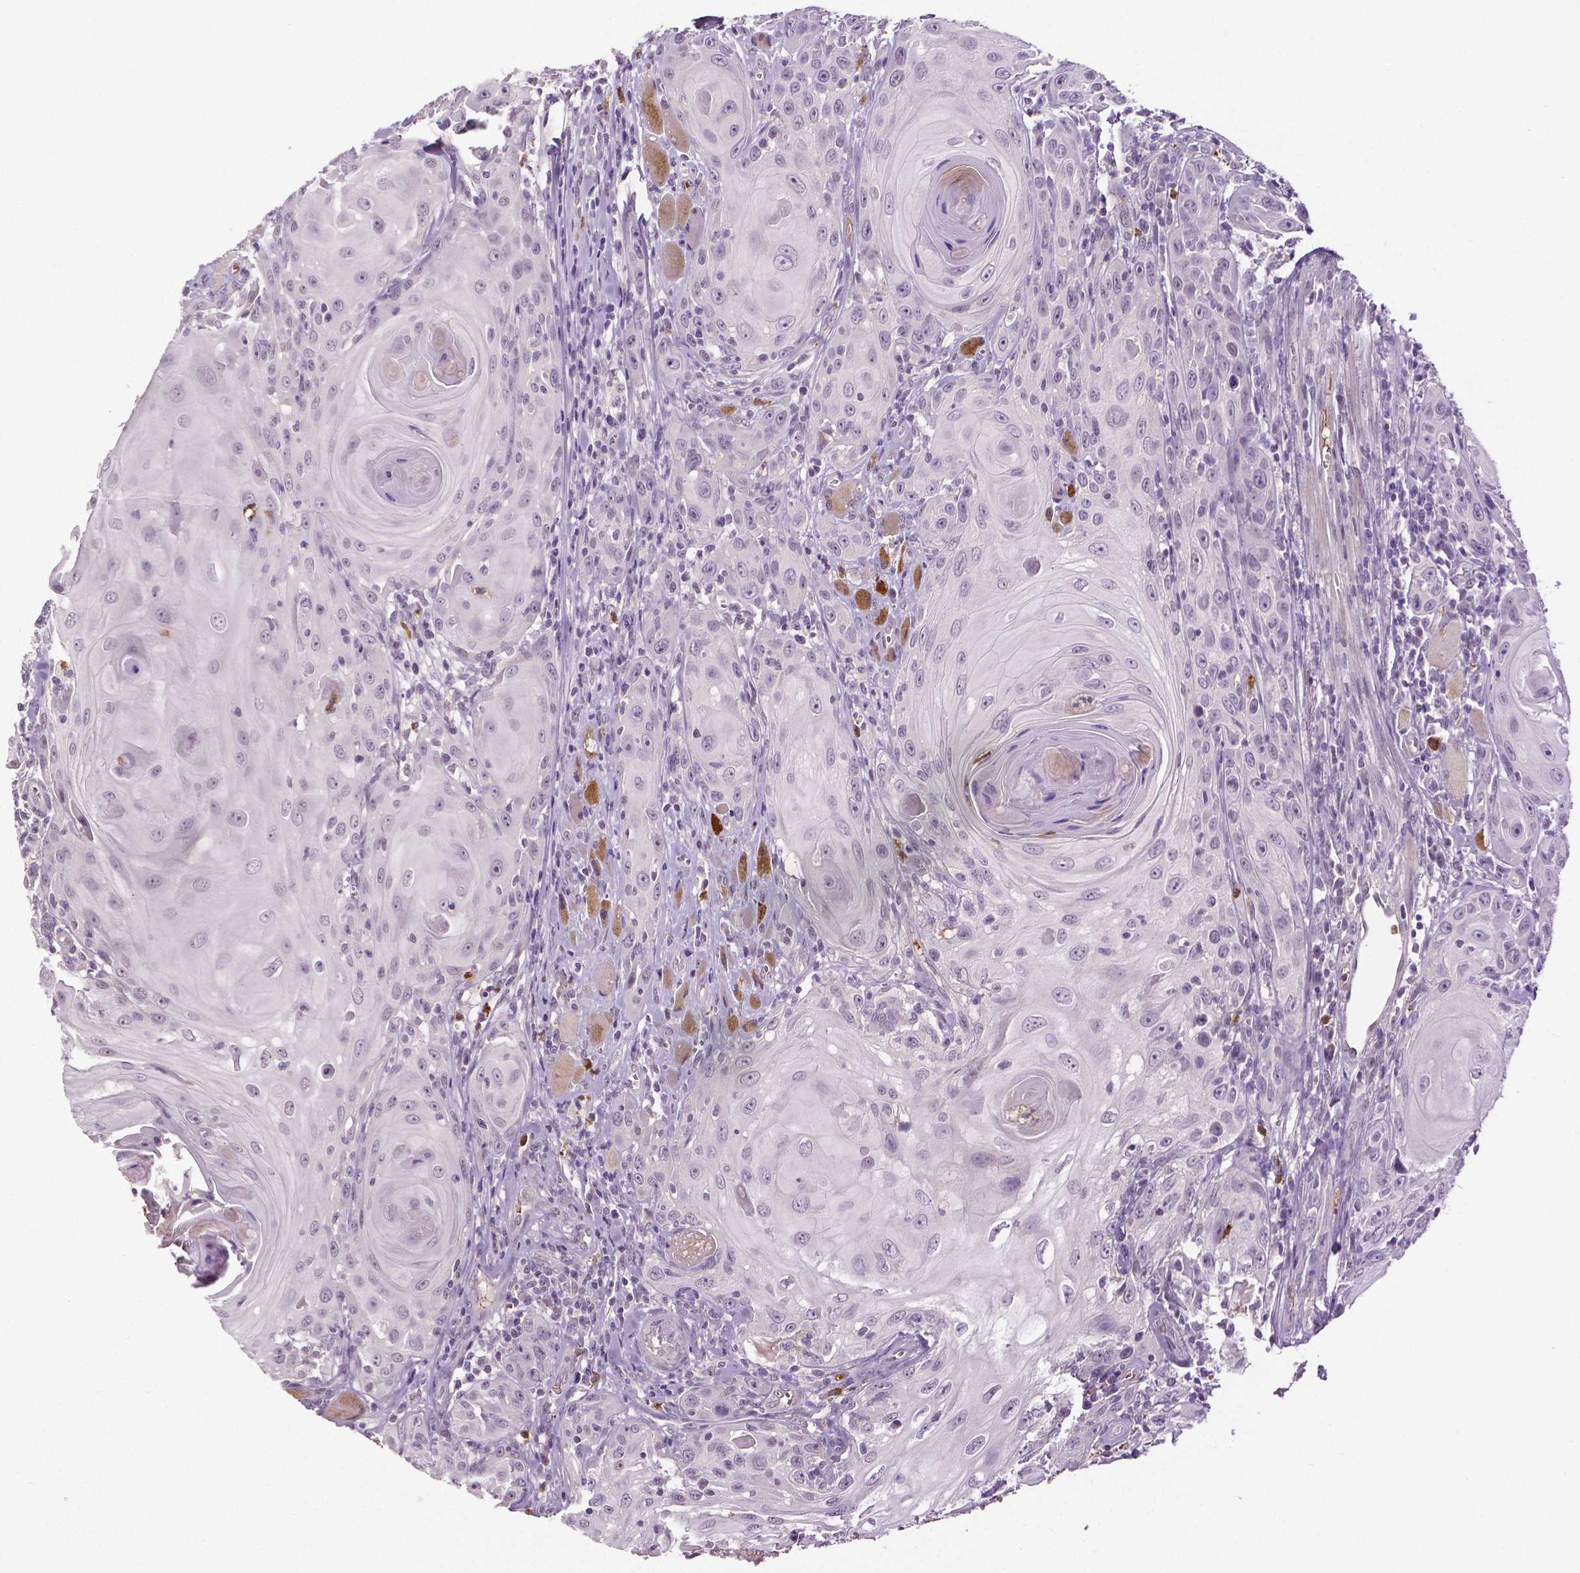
{"staining": {"intensity": "negative", "quantity": "none", "location": "none"}, "tissue": "head and neck cancer", "cell_type": "Tumor cells", "image_type": "cancer", "snomed": [{"axis": "morphology", "description": "Squamous cell carcinoma, NOS"}, {"axis": "topography", "description": "Head-Neck"}], "caption": "This histopathology image is of head and neck cancer (squamous cell carcinoma) stained with immunohistochemistry to label a protein in brown with the nuclei are counter-stained blue. There is no staining in tumor cells. The staining is performed using DAB brown chromogen with nuclei counter-stained in using hematoxylin.", "gene": "PTPN5", "patient": {"sex": "female", "age": 80}}